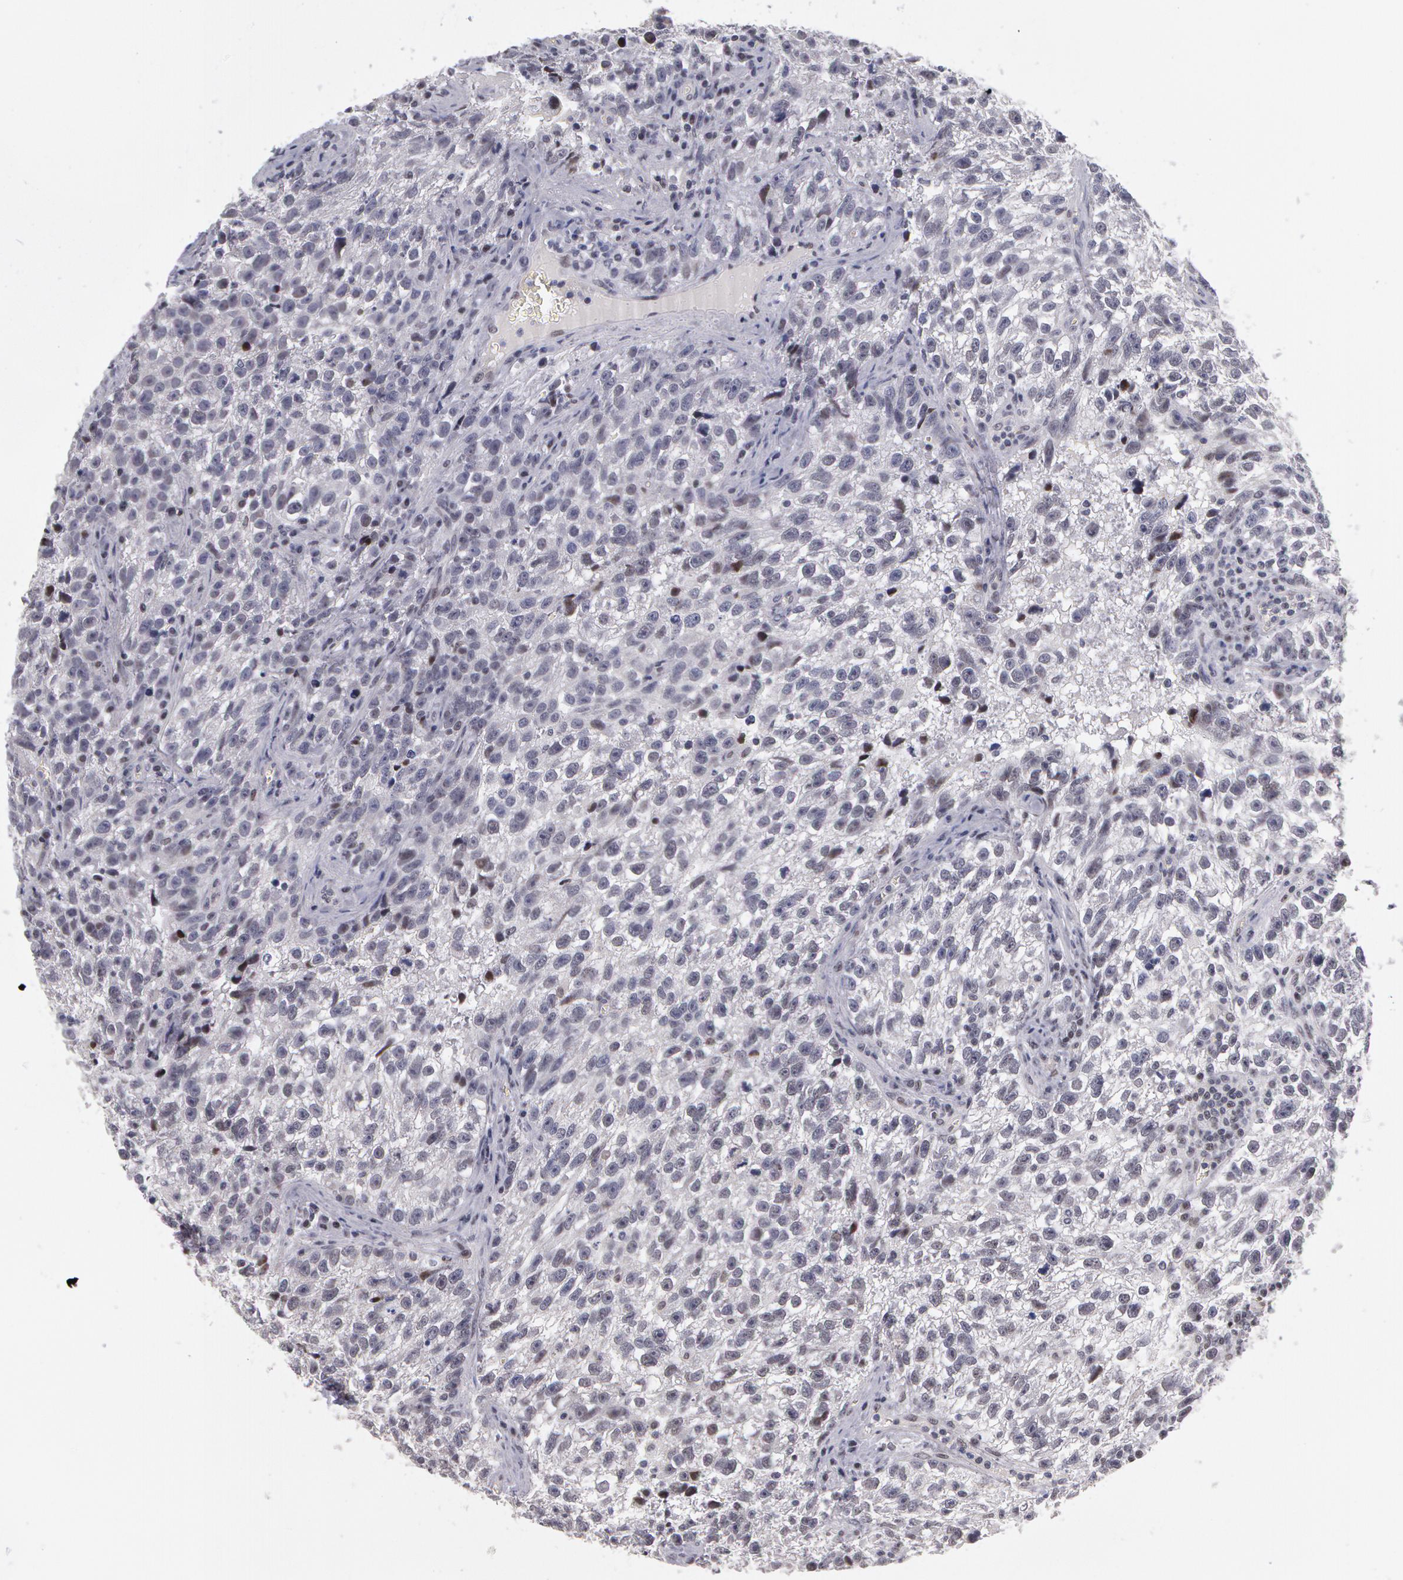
{"staining": {"intensity": "negative", "quantity": "none", "location": "none"}, "tissue": "testis cancer", "cell_type": "Tumor cells", "image_type": "cancer", "snomed": [{"axis": "morphology", "description": "Seminoma, NOS"}, {"axis": "topography", "description": "Testis"}], "caption": "Human seminoma (testis) stained for a protein using immunohistochemistry (IHC) reveals no expression in tumor cells.", "gene": "PRICKLE1", "patient": {"sex": "male", "age": 38}}